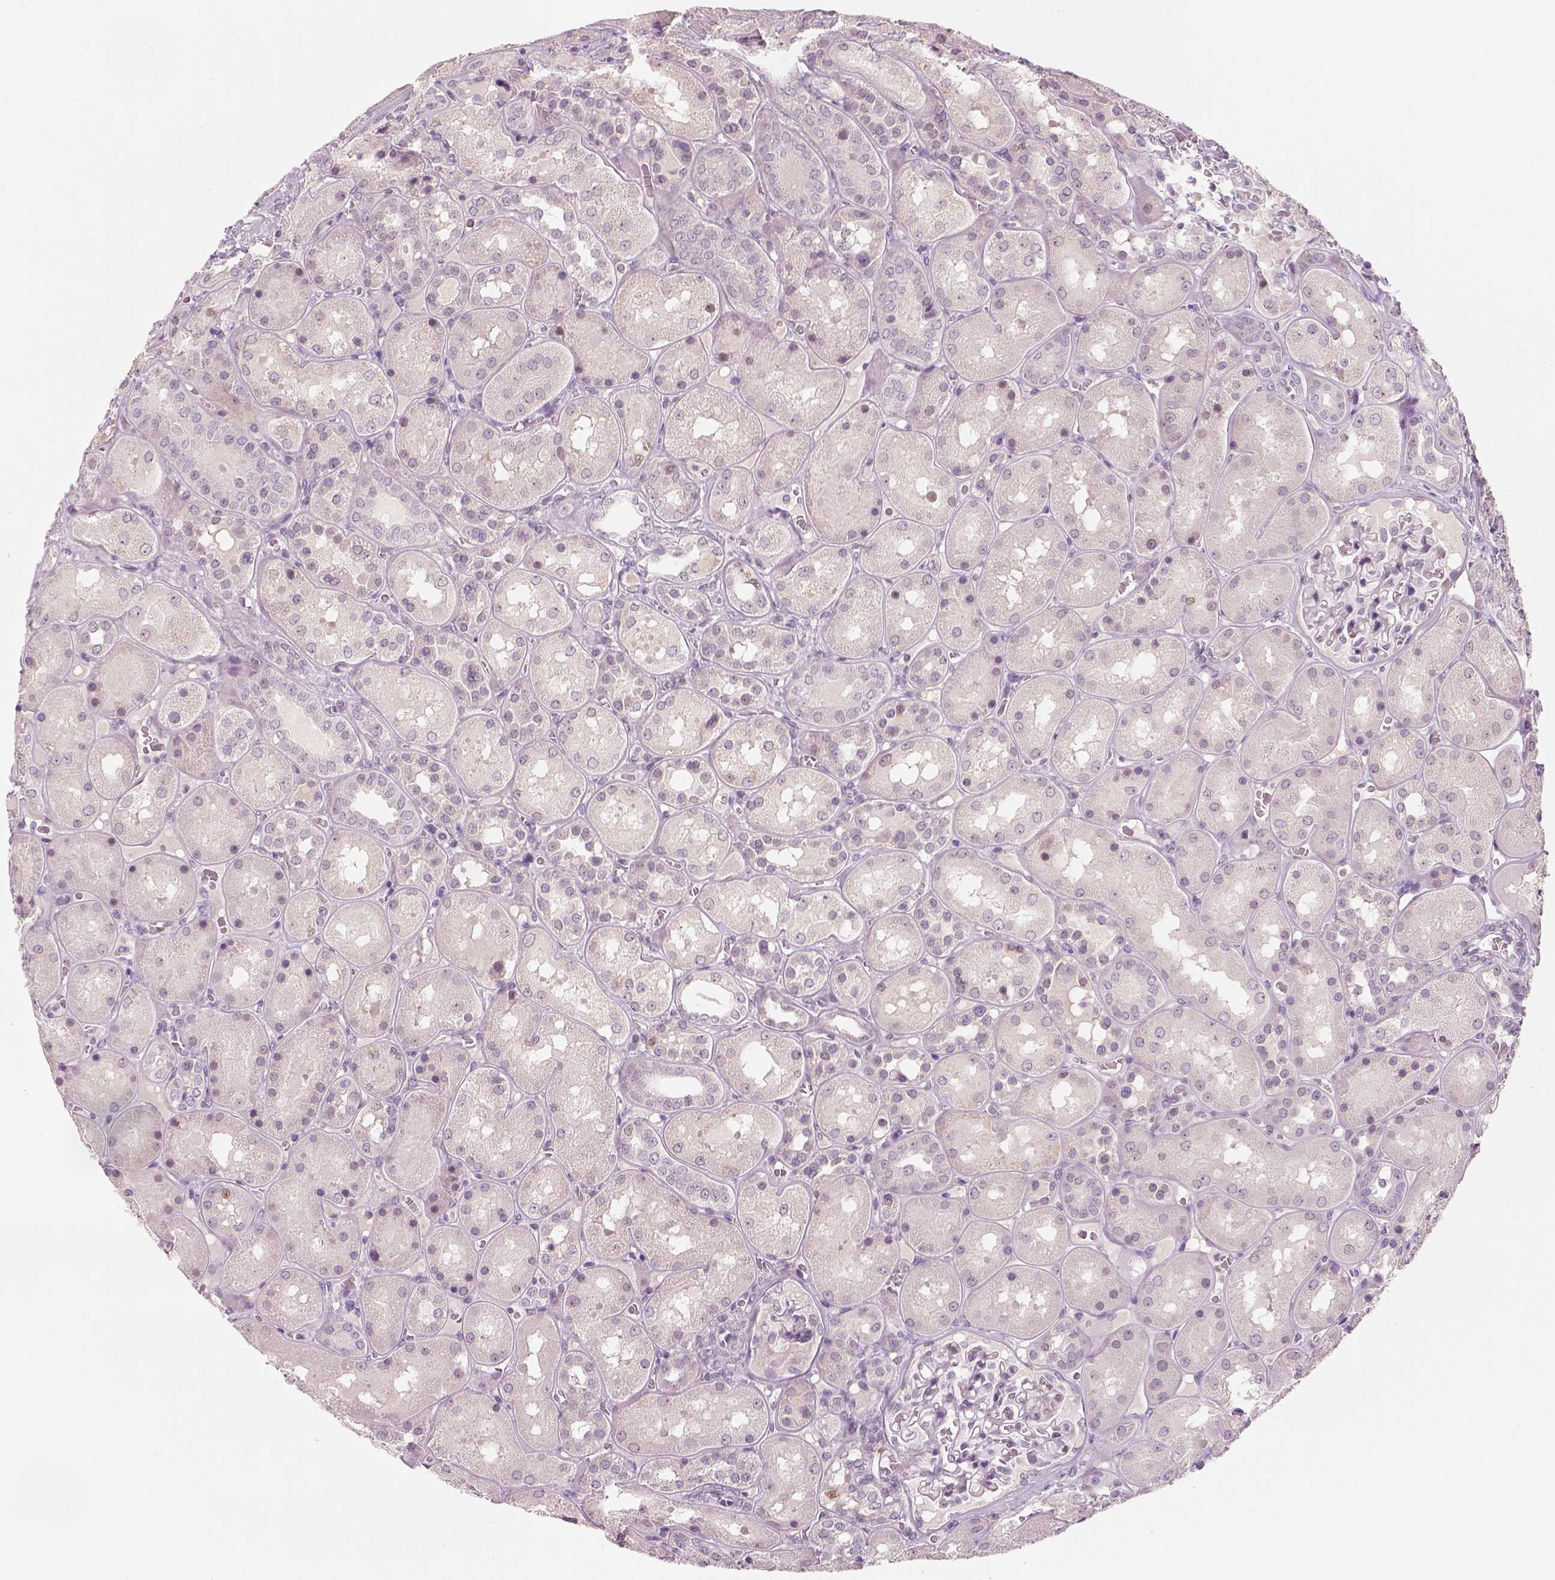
{"staining": {"intensity": "negative", "quantity": "none", "location": "none"}, "tissue": "kidney", "cell_type": "Cells in glomeruli", "image_type": "normal", "snomed": [{"axis": "morphology", "description": "Normal tissue, NOS"}, {"axis": "topography", "description": "Kidney"}], "caption": "Histopathology image shows no significant protein expression in cells in glomeruli of normal kidney. Nuclei are stained in blue.", "gene": "TP53", "patient": {"sex": "male", "age": 73}}